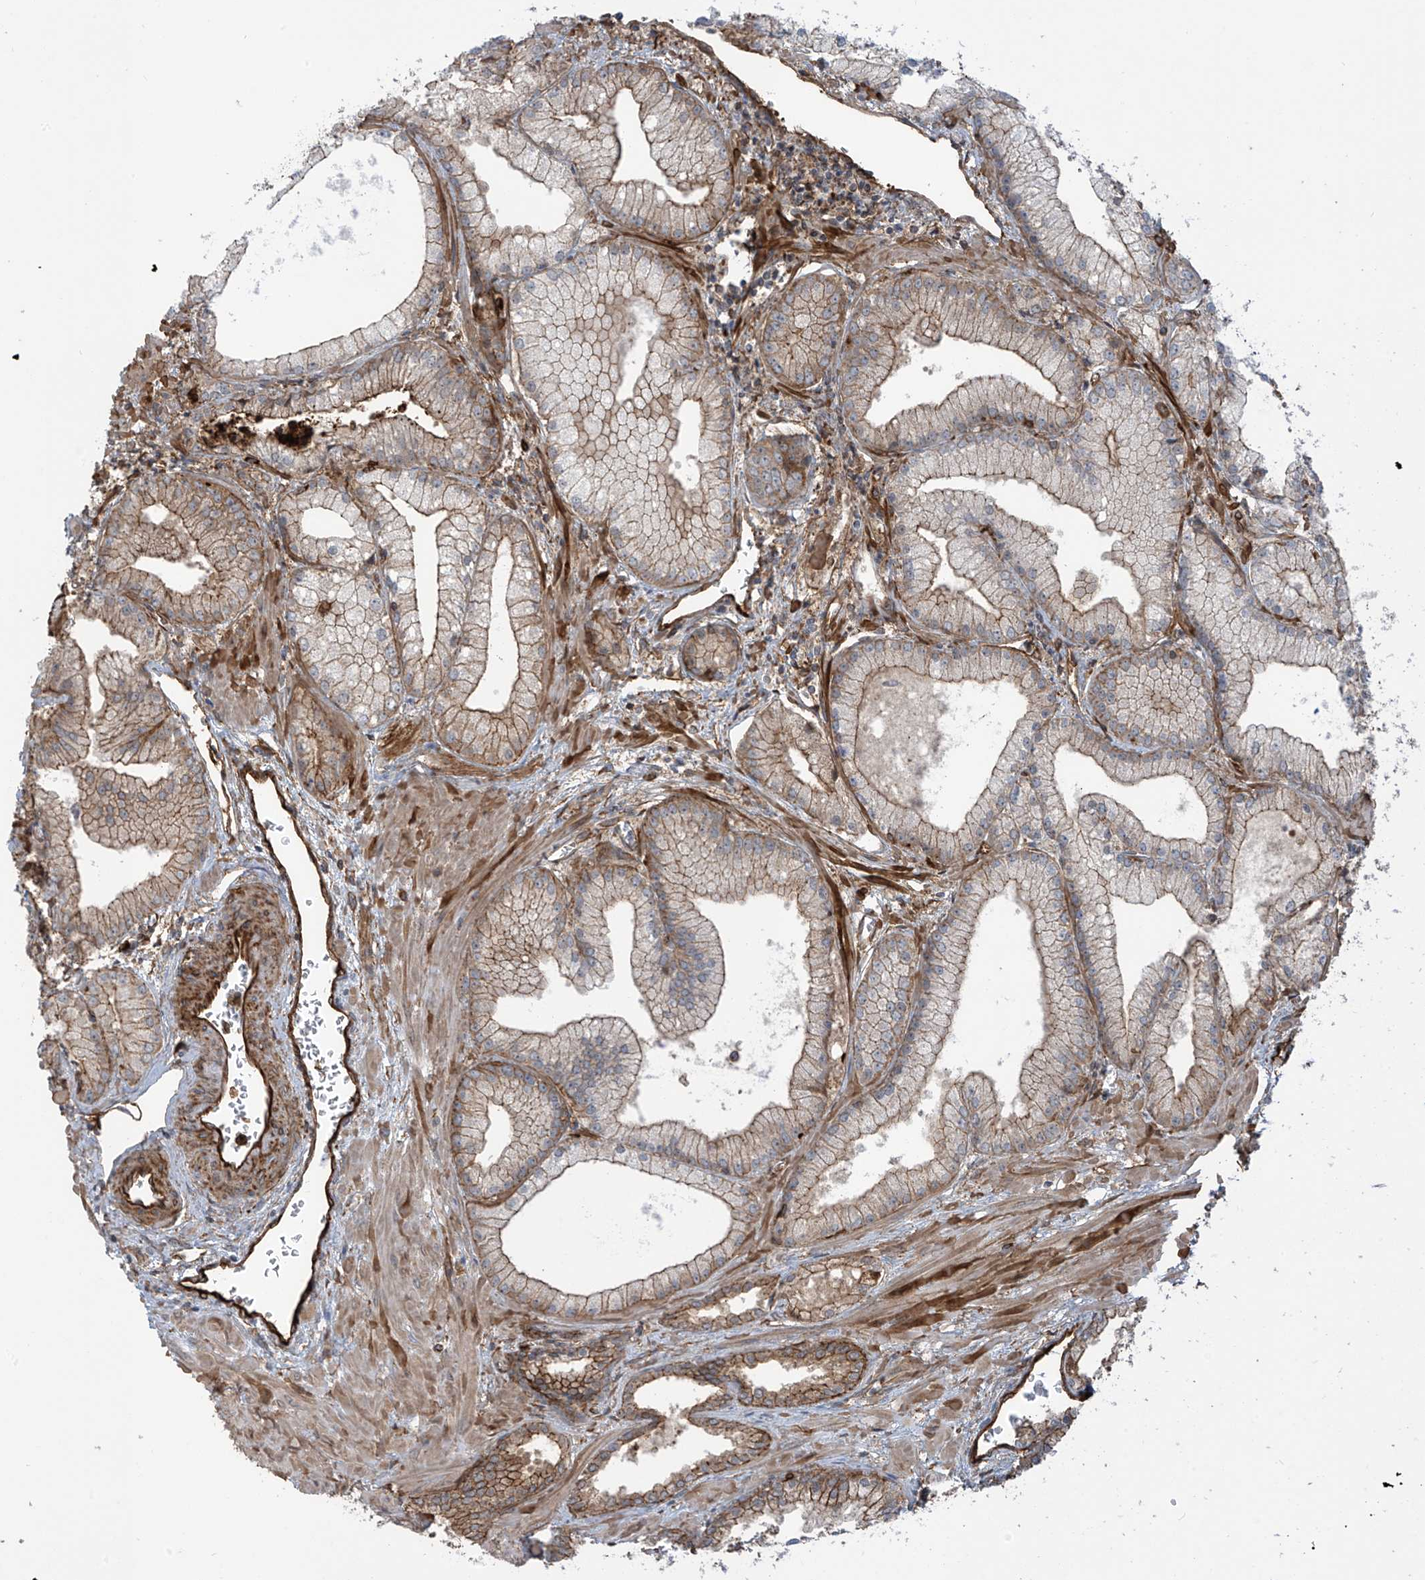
{"staining": {"intensity": "moderate", "quantity": ">75%", "location": "cytoplasmic/membranous"}, "tissue": "prostate cancer", "cell_type": "Tumor cells", "image_type": "cancer", "snomed": [{"axis": "morphology", "description": "Adenocarcinoma, Low grade"}, {"axis": "topography", "description": "Prostate"}], "caption": "Human adenocarcinoma (low-grade) (prostate) stained with a protein marker displays moderate staining in tumor cells.", "gene": "SLC9A2", "patient": {"sex": "male", "age": 67}}